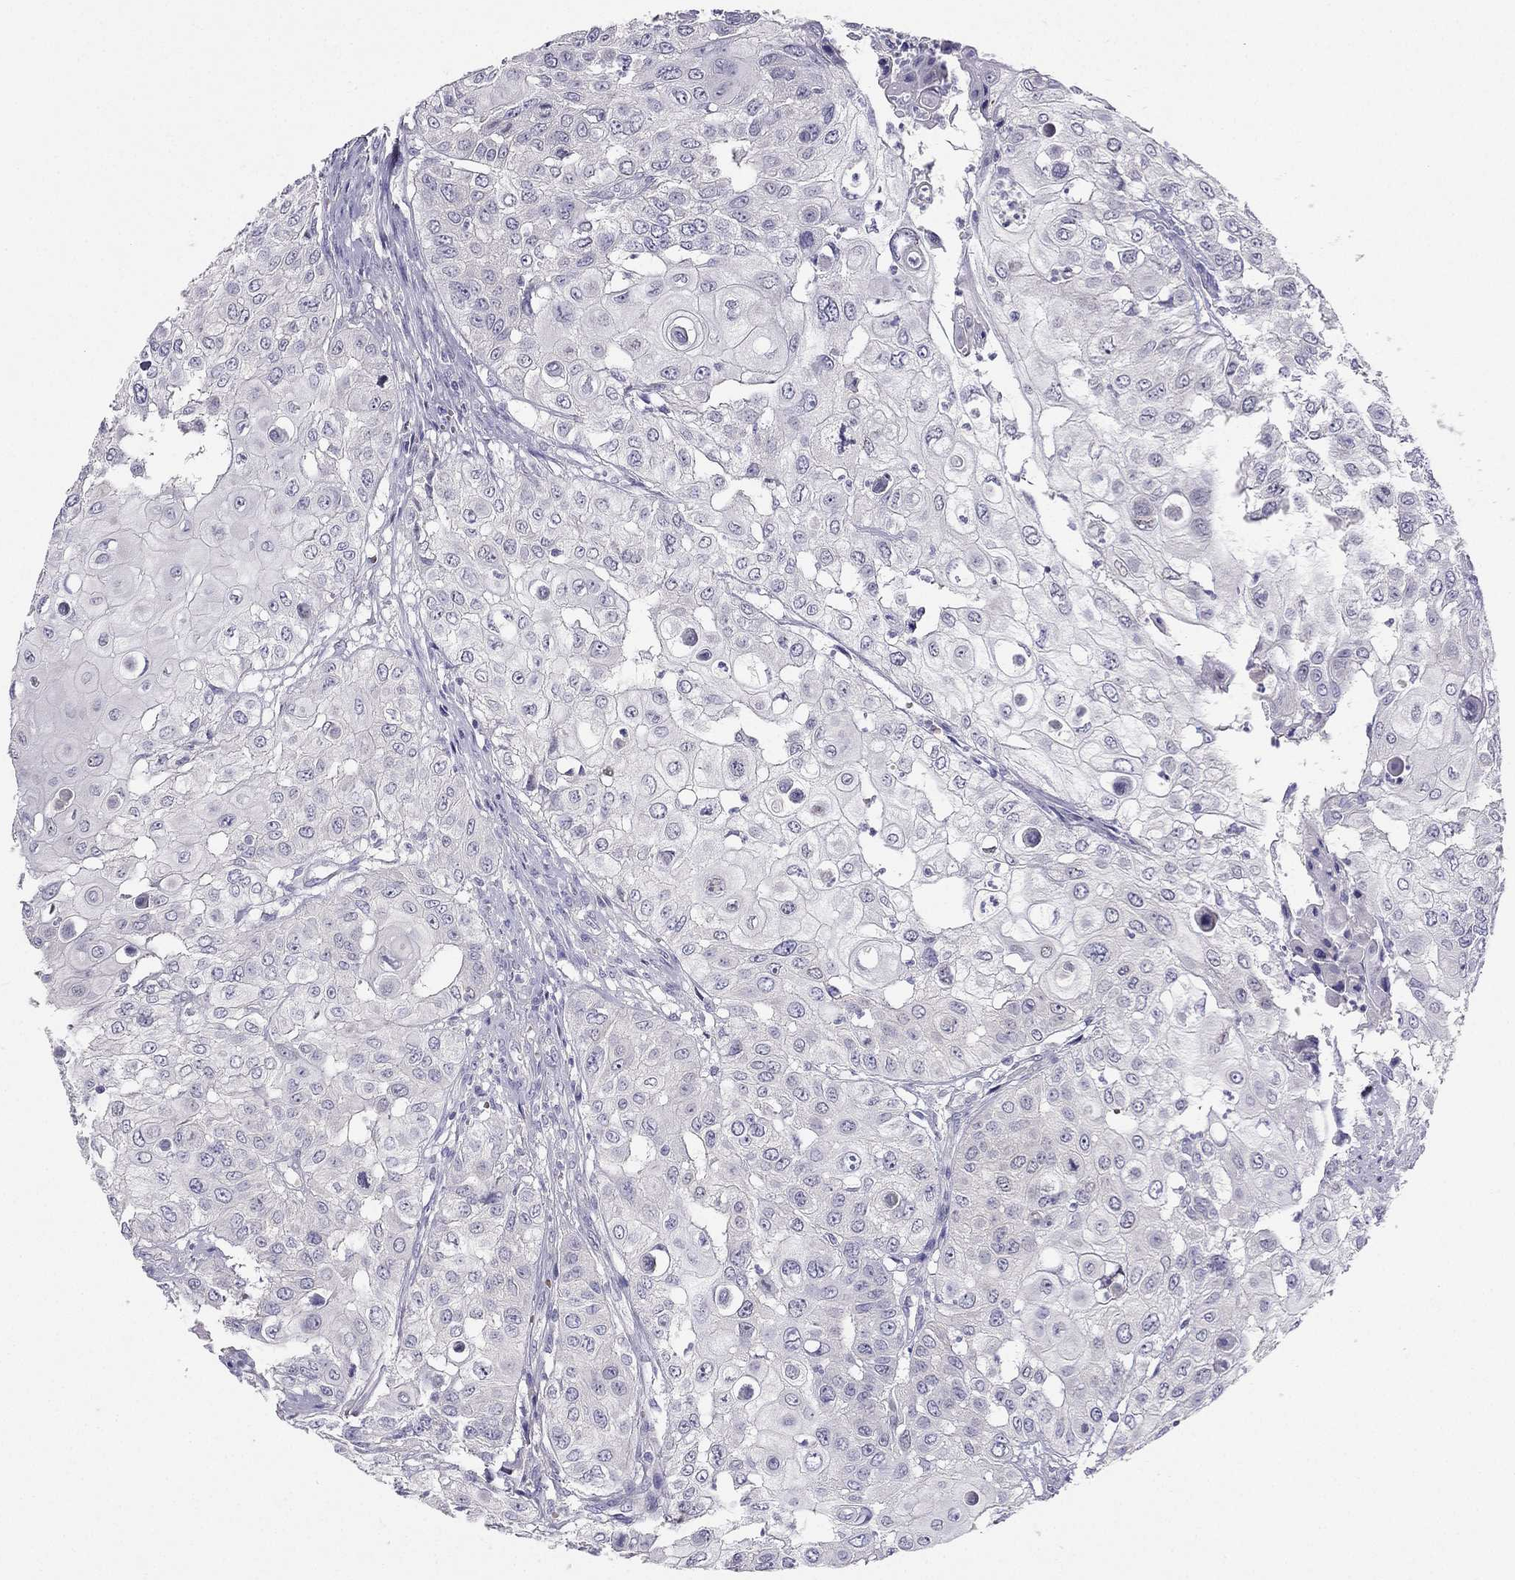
{"staining": {"intensity": "negative", "quantity": "none", "location": "none"}, "tissue": "urothelial cancer", "cell_type": "Tumor cells", "image_type": "cancer", "snomed": [{"axis": "morphology", "description": "Urothelial carcinoma, High grade"}, {"axis": "topography", "description": "Urinary bladder"}], "caption": "This is a image of IHC staining of urothelial cancer, which shows no positivity in tumor cells.", "gene": "RSPH14", "patient": {"sex": "female", "age": 79}}